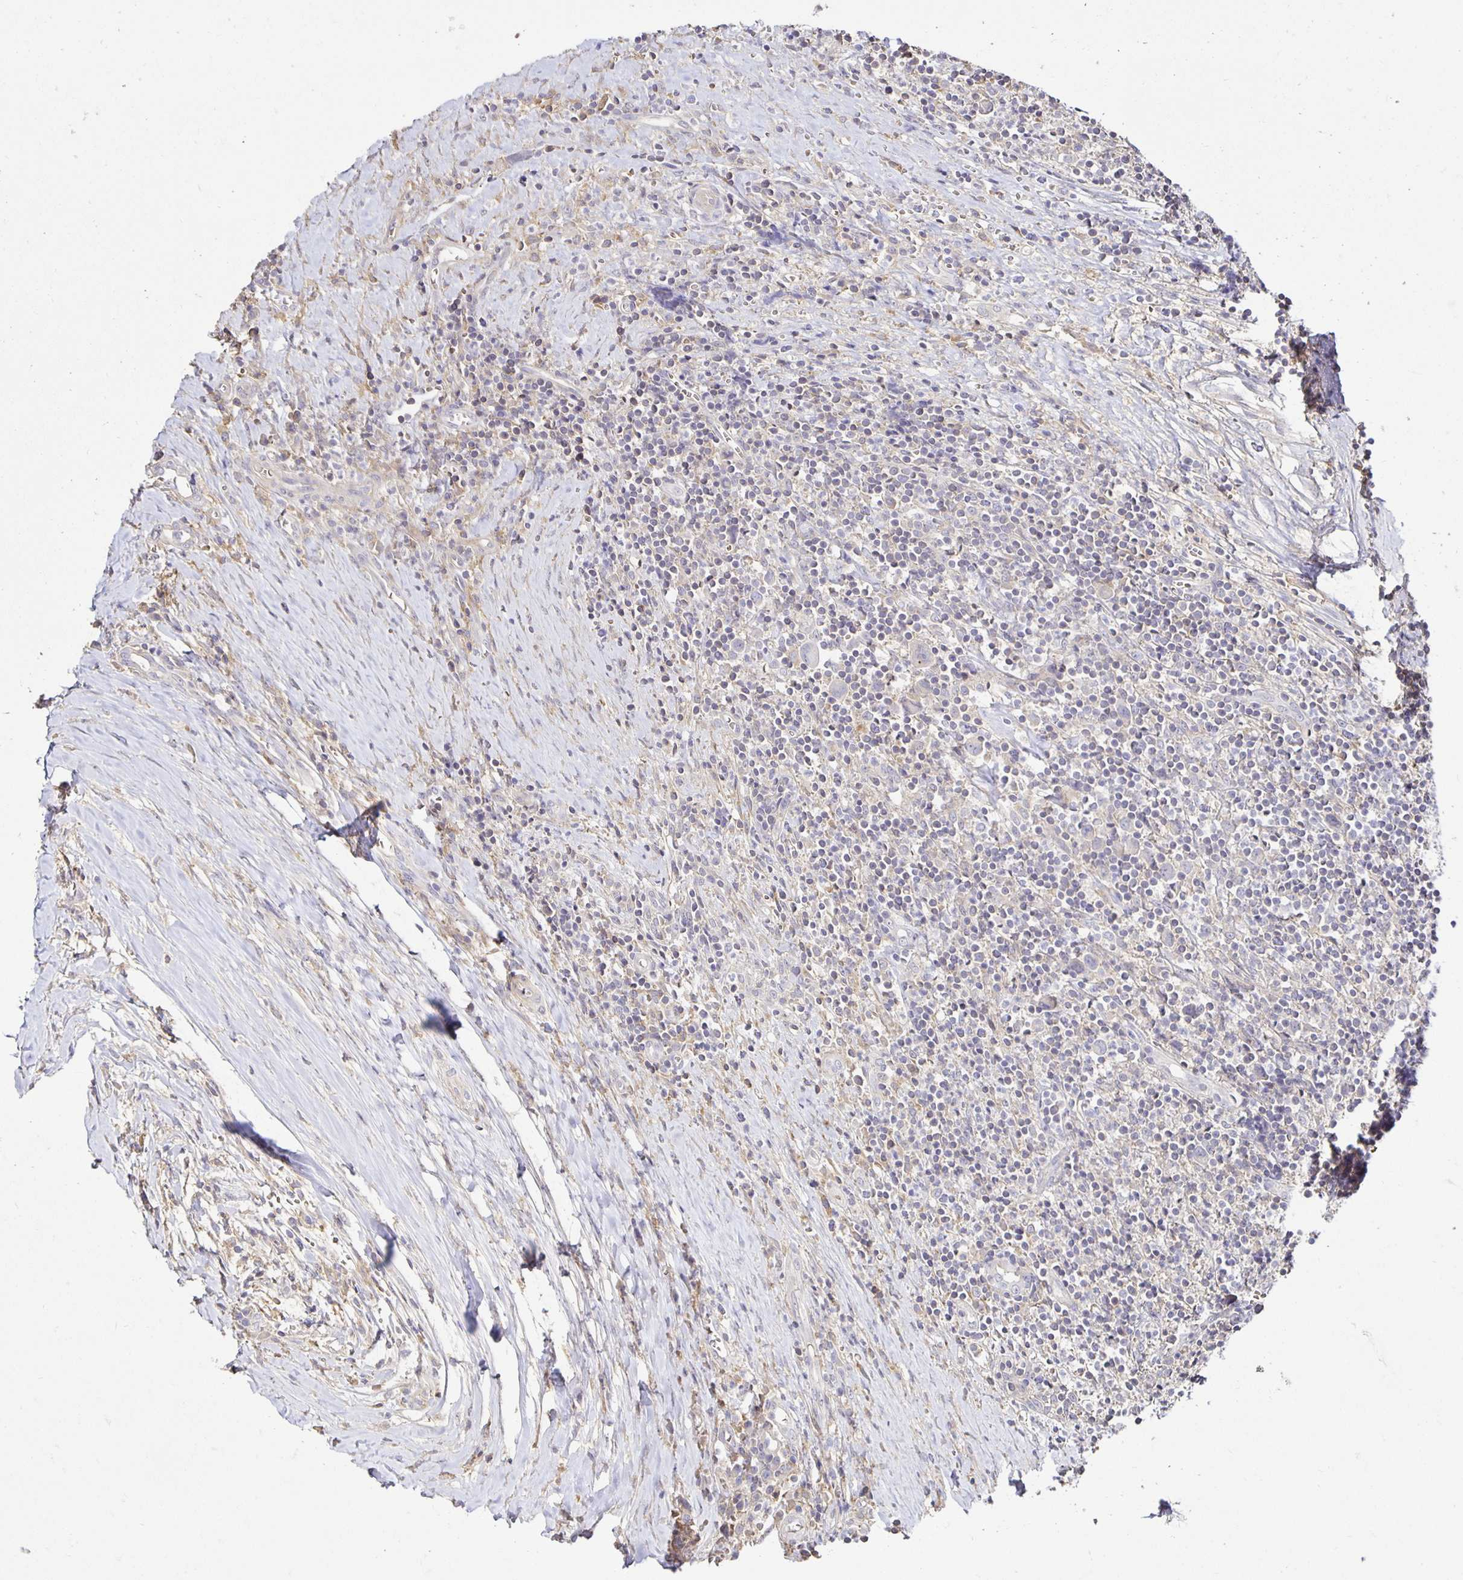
{"staining": {"intensity": "negative", "quantity": "none", "location": "none"}, "tissue": "lymphoma", "cell_type": "Tumor cells", "image_type": "cancer", "snomed": [{"axis": "morphology", "description": "Hodgkin's disease, NOS"}, {"axis": "topography", "description": "Thymus, NOS"}], "caption": "The photomicrograph reveals no staining of tumor cells in Hodgkin's disease.", "gene": "PNPLA3", "patient": {"sex": "female", "age": 17}}